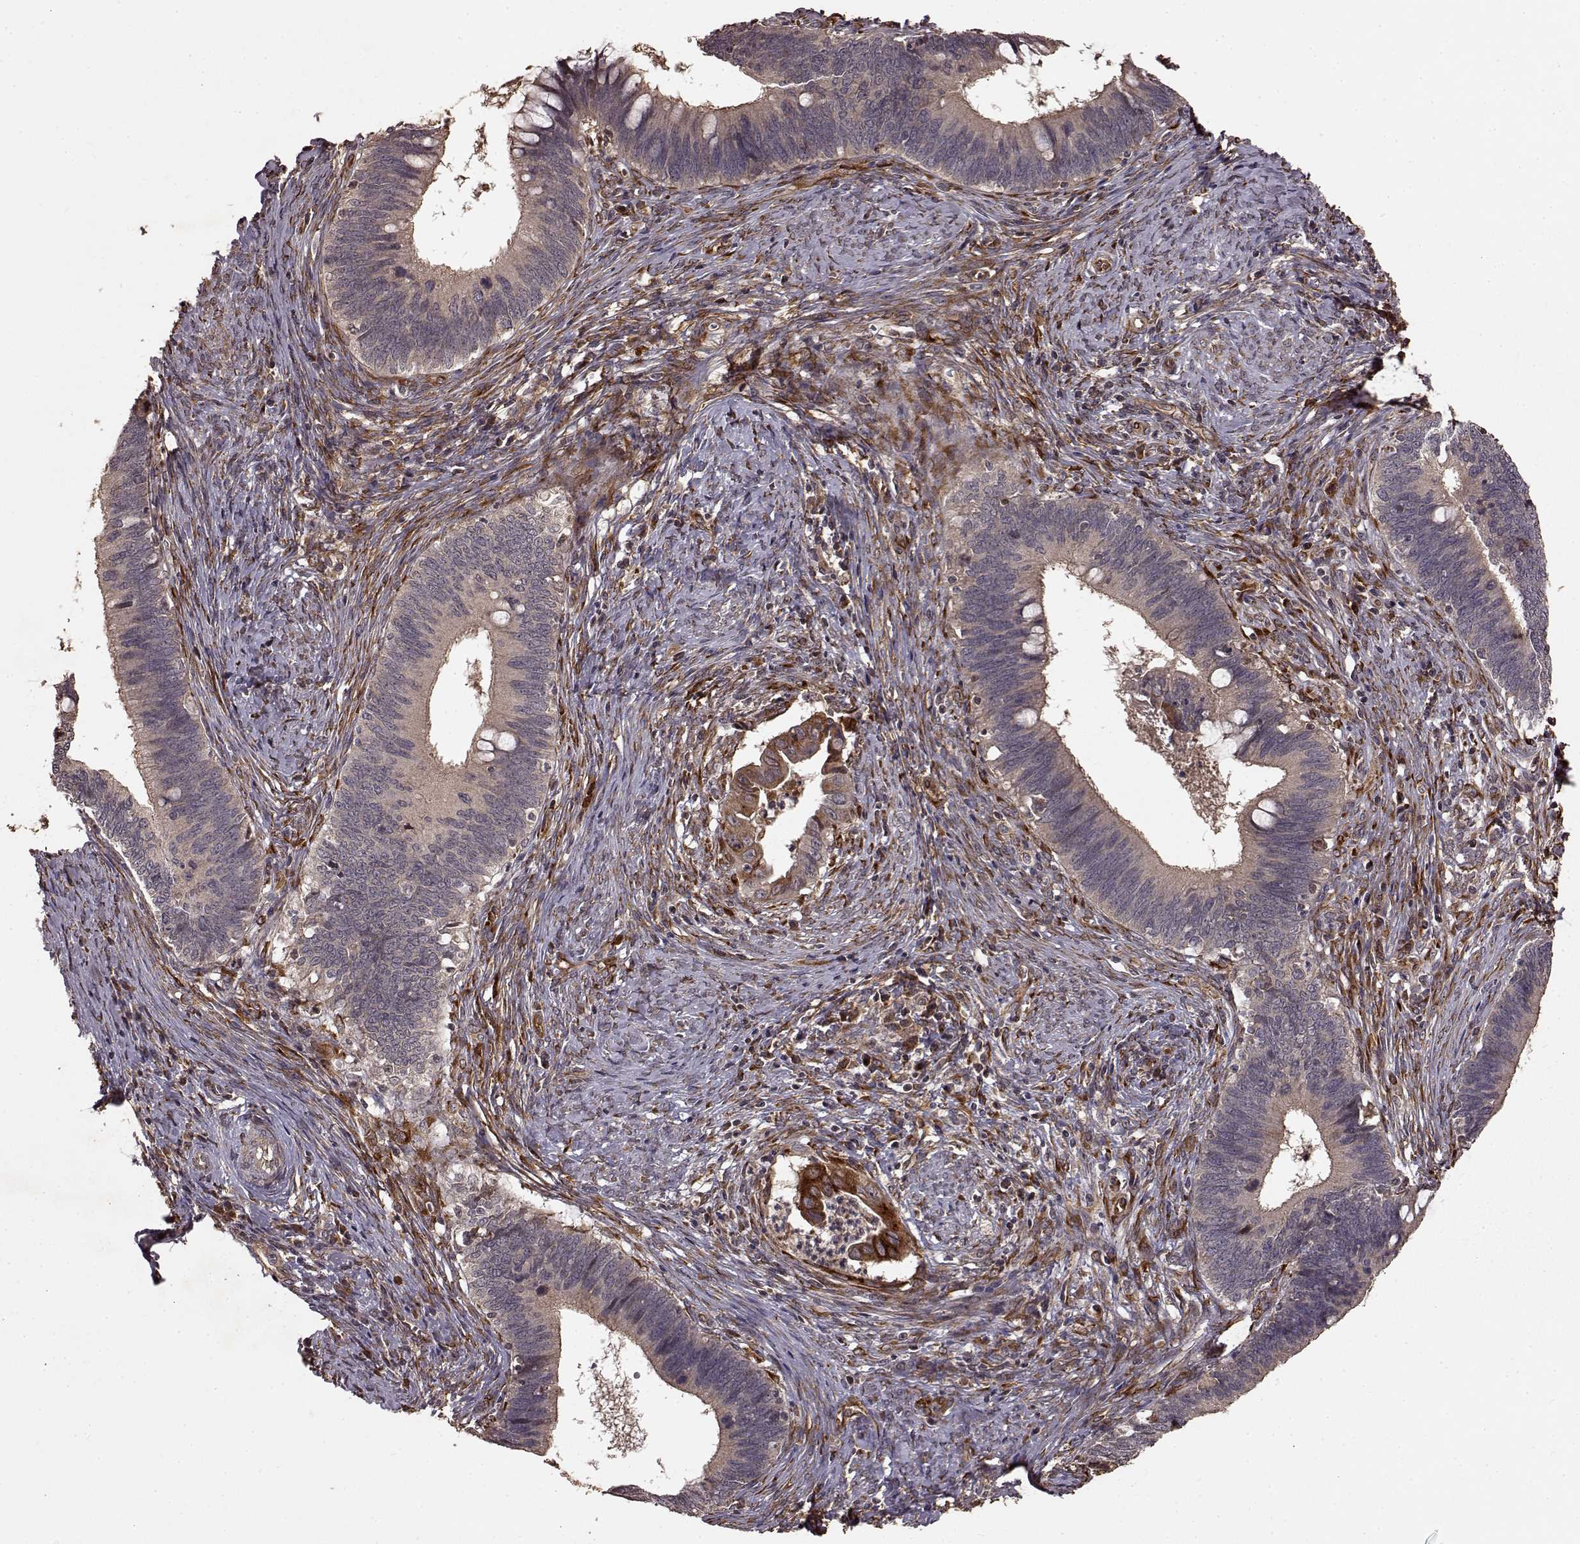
{"staining": {"intensity": "moderate", "quantity": "<25%", "location": "cytoplasmic/membranous"}, "tissue": "cervical cancer", "cell_type": "Tumor cells", "image_type": "cancer", "snomed": [{"axis": "morphology", "description": "Adenocarcinoma, NOS"}, {"axis": "topography", "description": "Cervix"}], "caption": "Immunohistochemical staining of cervical adenocarcinoma reveals low levels of moderate cytoplasmic/membranous protein positivity in approximately <25% of tumor cells. (DAB IHC, brown staining for protein, blue staining for nuclei).", "gene": "FSTL1", "patient": {"sex": "female", "age": 42}}